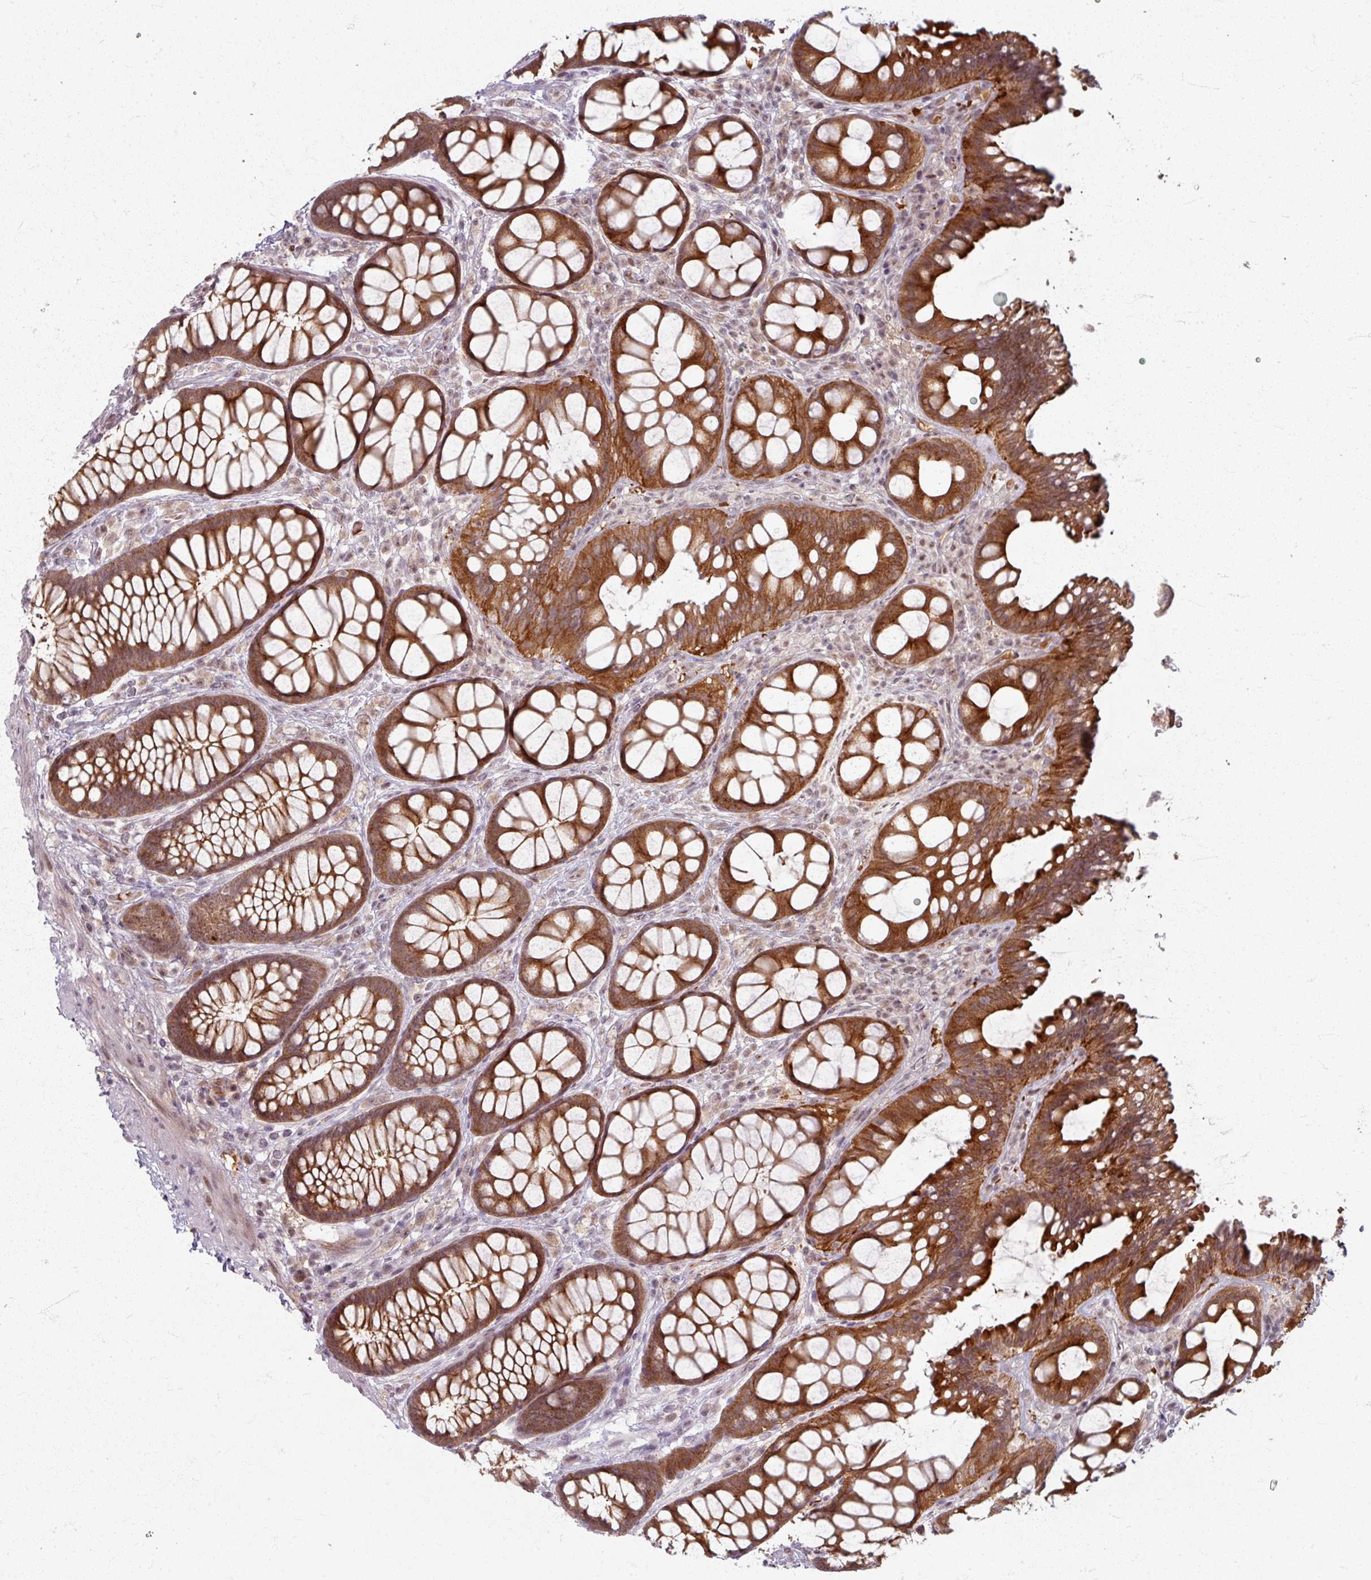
{"staining": {"intensity": "strong", "quantity": ">75%", "location": "cytoplasmic/membranous"}, "tissue": "rectum", "cell_type": "Glandular cells", "image_type": "normal", "snomed": [{"axis": "morphology", "description": "Normal tissue, NOS"}, {"axis": "topography", "description": "Rectum"}], "caption": "Strong cytoplasmic/membranous expression is appreciated in approximately >75% of glandular cells in unremarkable rectum.", "gene": "KLC3", "patient": {"sex": "female", "age": 67}}